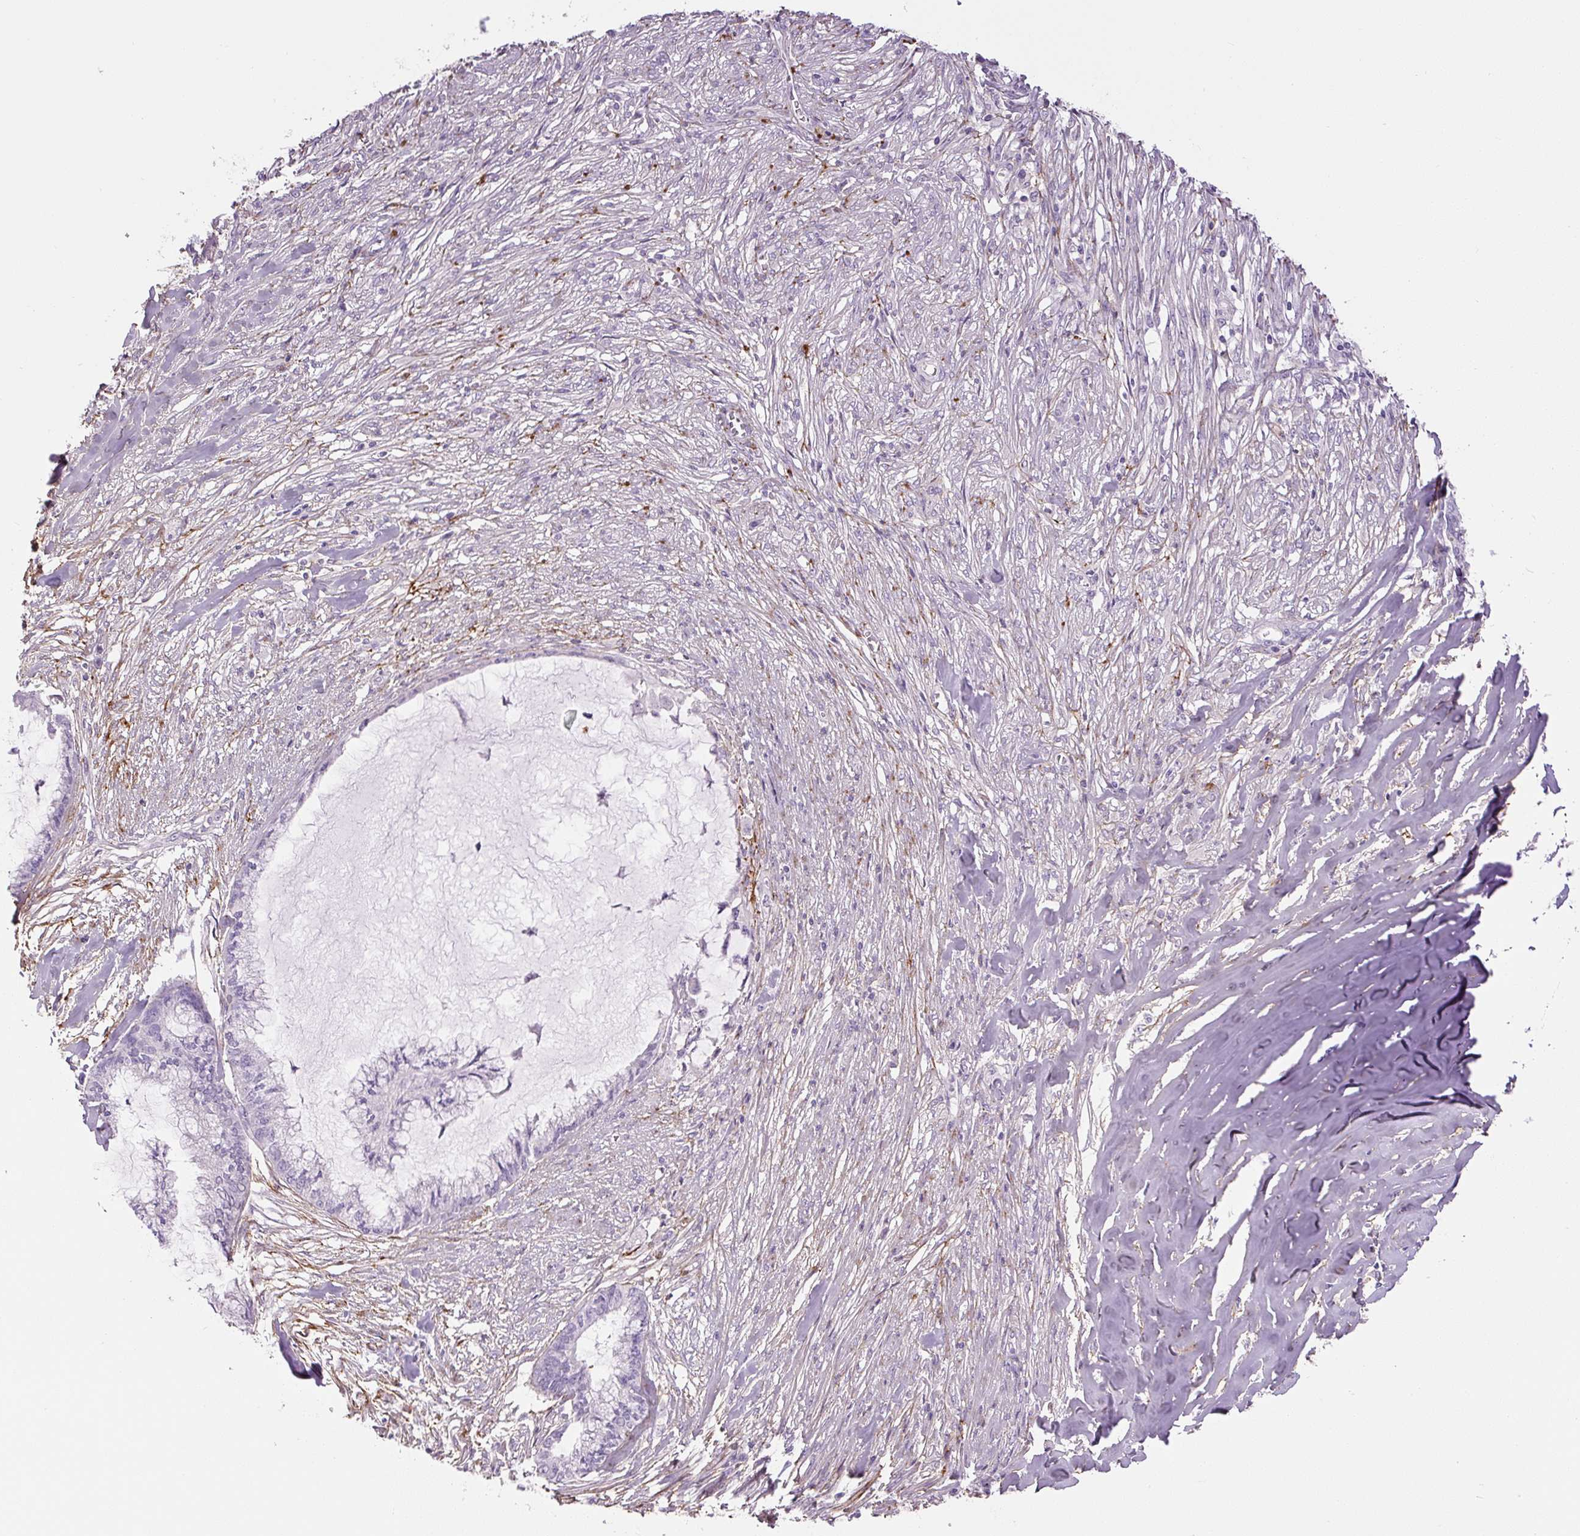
{"staining": {"intensity": "negative", "quantity": "none", "location": "none"}, "tissue": "endometrial cancer", "cell_type": "Tumor cells", "image_type": "cancer", "snomed": [{"axis": "morphology", "description": "Adenocarcinoma, NOS"}, {"axis": "topography", "description": "Endometrium"}], "caption": "Immunohistochemistry (IHC) micrograph of endometrial cancer (adenocarcinoma) stained for a protein (brown), which shows no positivity in tumor cells.", "gene": "FBN1", "patient": {"sex": "female", "age": 86}}